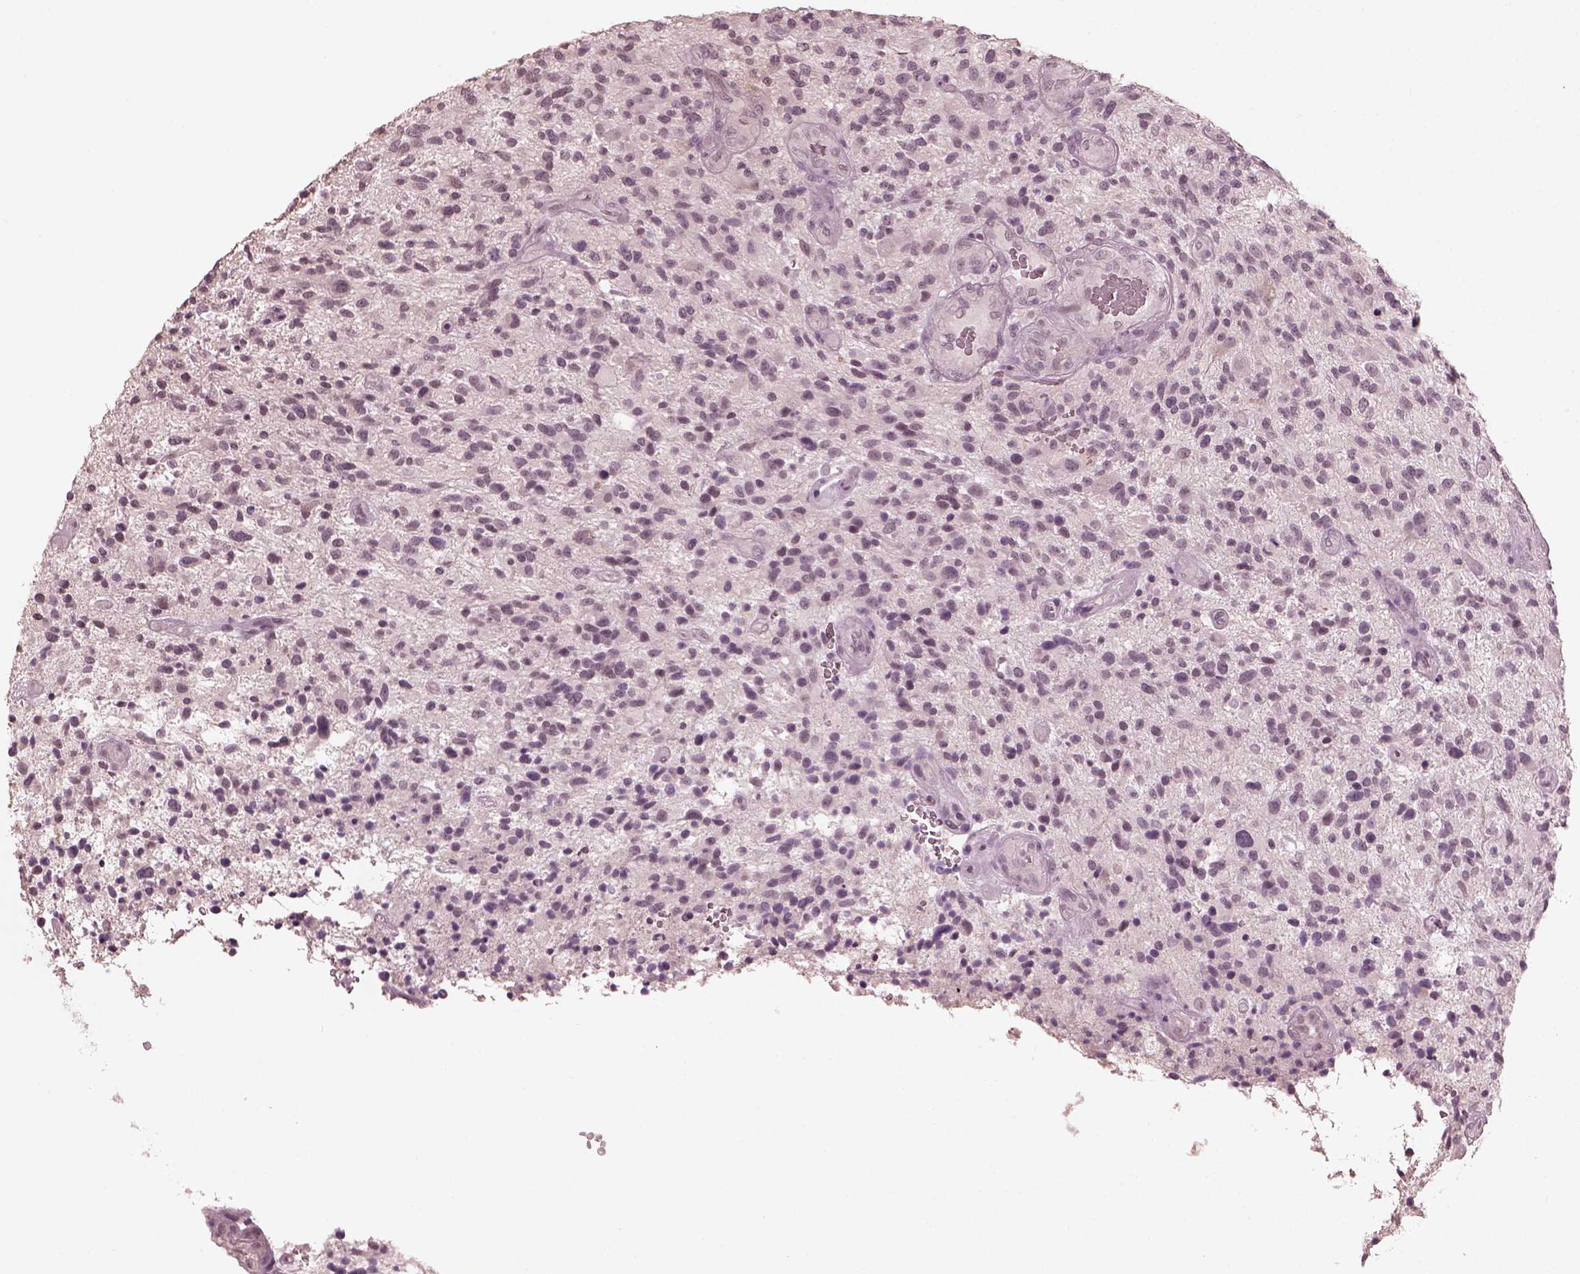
{"staining": {"intensity": "negative", "quantity": "none", "location": "none"}, "tissue": "glioma", "cell_type": "Tumor cells", "image_type": "cancer", "snomed": [{"axis": "morphology", "description": "Glioma, malignant, High grade"}, {"axis": "topography", "description": "Brain"}], "caption": "IHC photomicrograph of human malignant glioma (high-grade) stained for a protein (brown), which displays no staining in tumor cells.", "gene": "OPTC", "patient": {"sex": "male", "age": 47}}